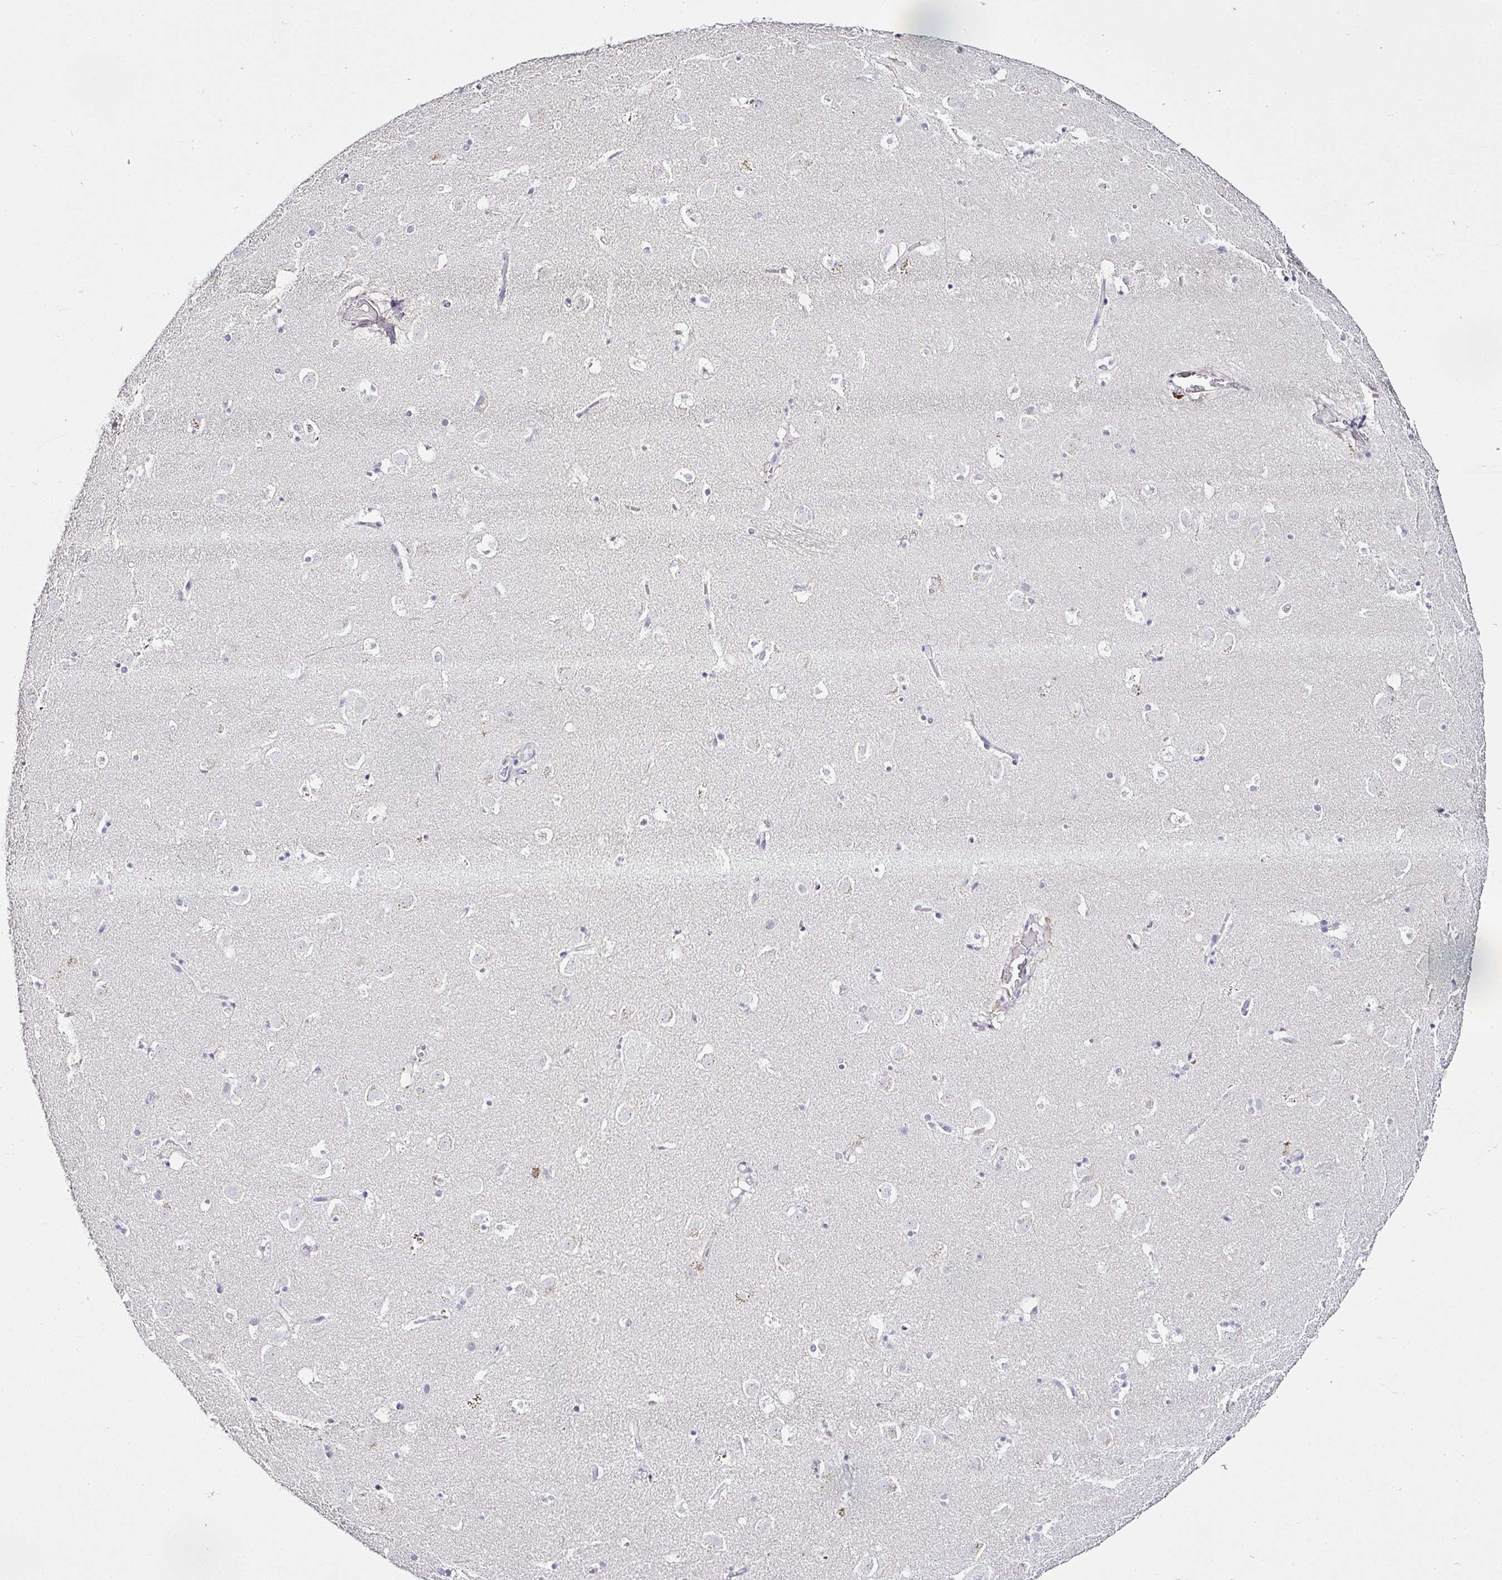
{"staining": {"intensity": "negative", "quantity": "none", "location": "none"}, "tissue": "caudate", "cell_type": "Glial cells", "image_type": "normal", "snomed": [{"axis": "morphology", "description": "Normal tissue, NOS"}, {"axis": "topography", "description": "Lateral ventricle wall"}], "caption": "Immunohistochemistry (IHC) histopathology image of unremarkable caudate: caudate stained with DAB exhibits no significant protein expression in glial cells. The staining was performed using DAB to visualize the protein expression in brown, while the nuclei were stained in blue with hematoxylin (Magnification: 20x).", "gene": "SERPINB3", "patient": {"sex": "male", "age": 37}}